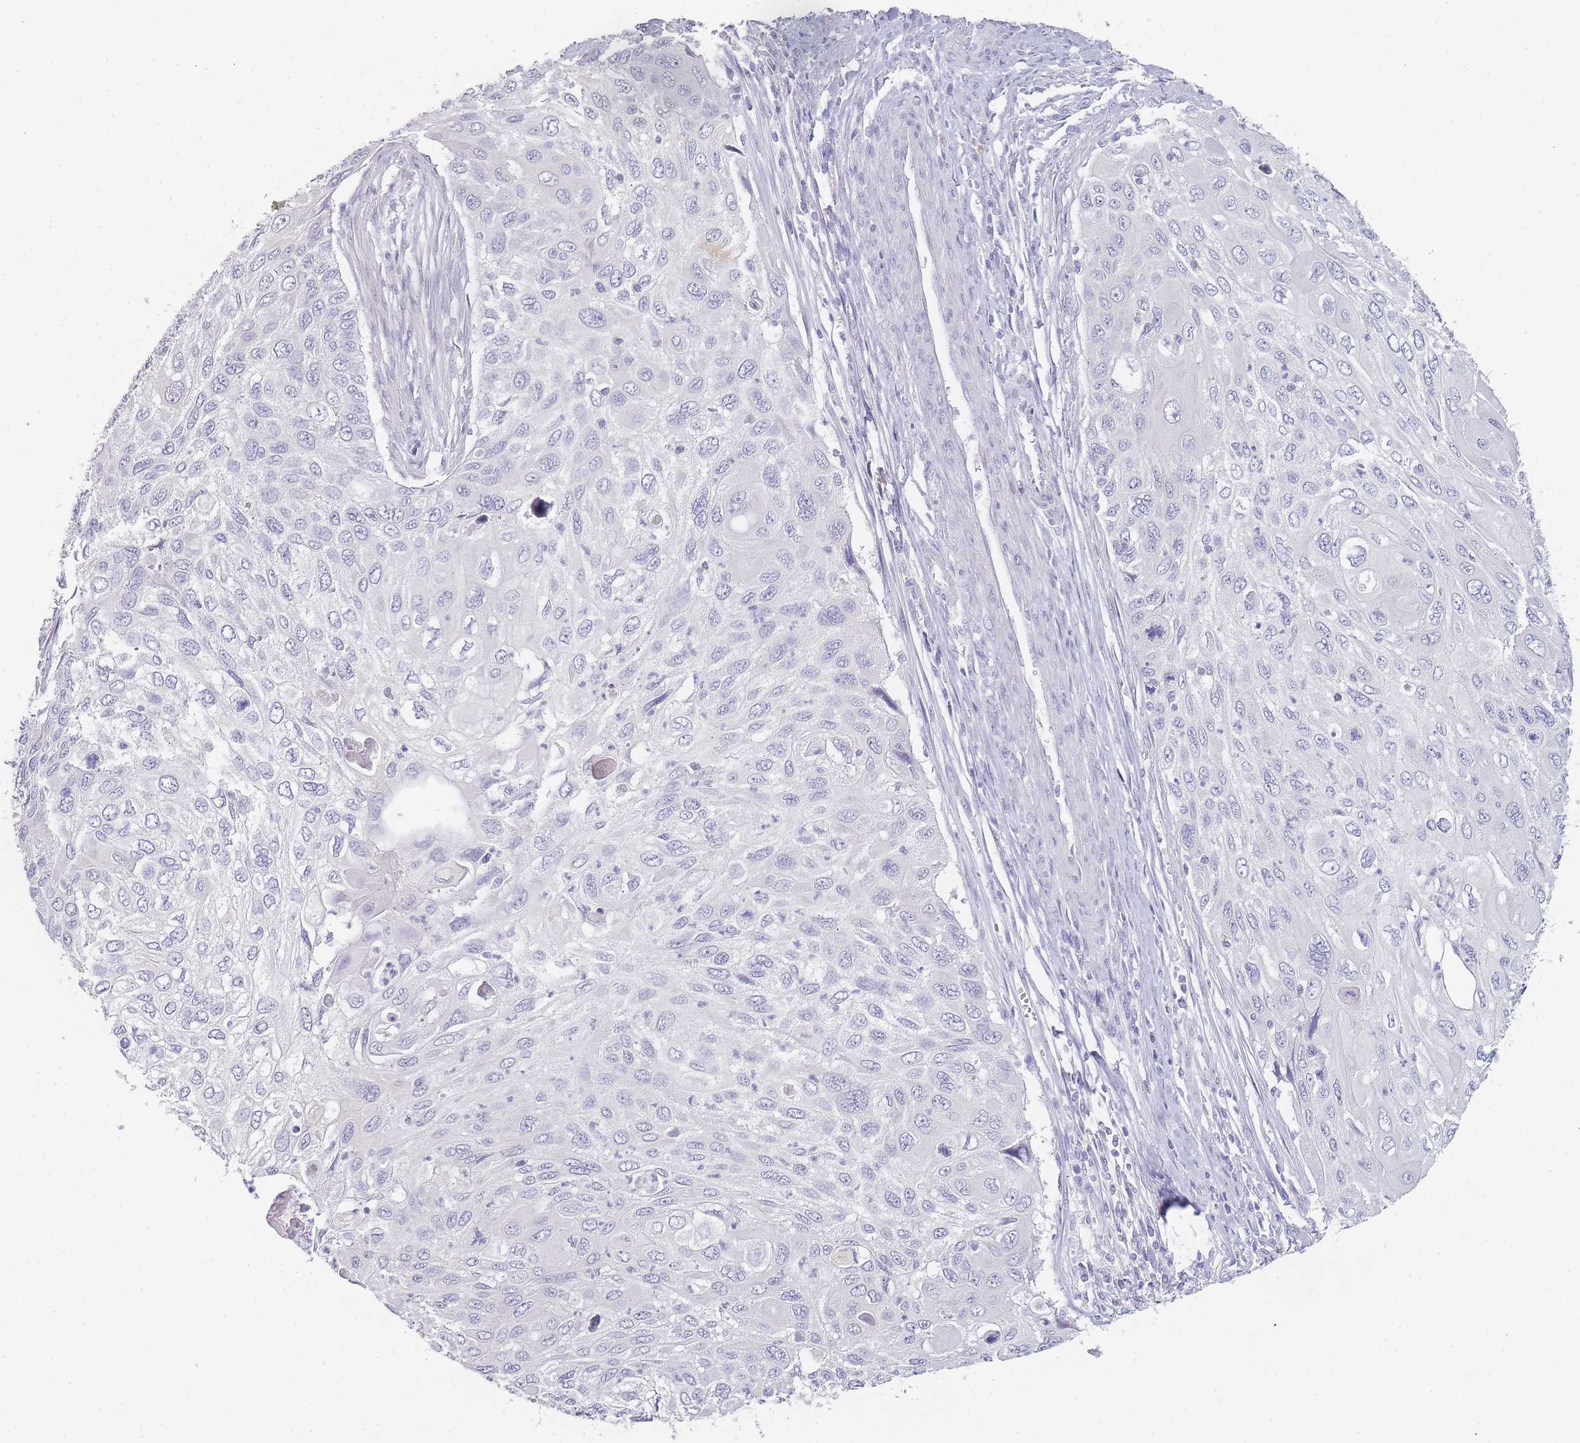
{"staining": {"intensity": "negative", "quantity": "none", "location": "none"}, "tissue": "cervical cancer", "cell_type": "Tumor cells", "image_type": "cancer", "snomed": [{"axis": "morphology", "description": "Squamous cell carcinoma, NOS"}, {"axis": "topography", "description": "Cervix"}], "caption": "High power microscopy photomicrograph of an immunohistochemistry photomicrograph of cervical squamous cell carcinoma, revealing no significant staining in tumor cells. Nuclei are stained in blue.", "gene": "INS", "patient": {"sex": "female", "age": 70}}